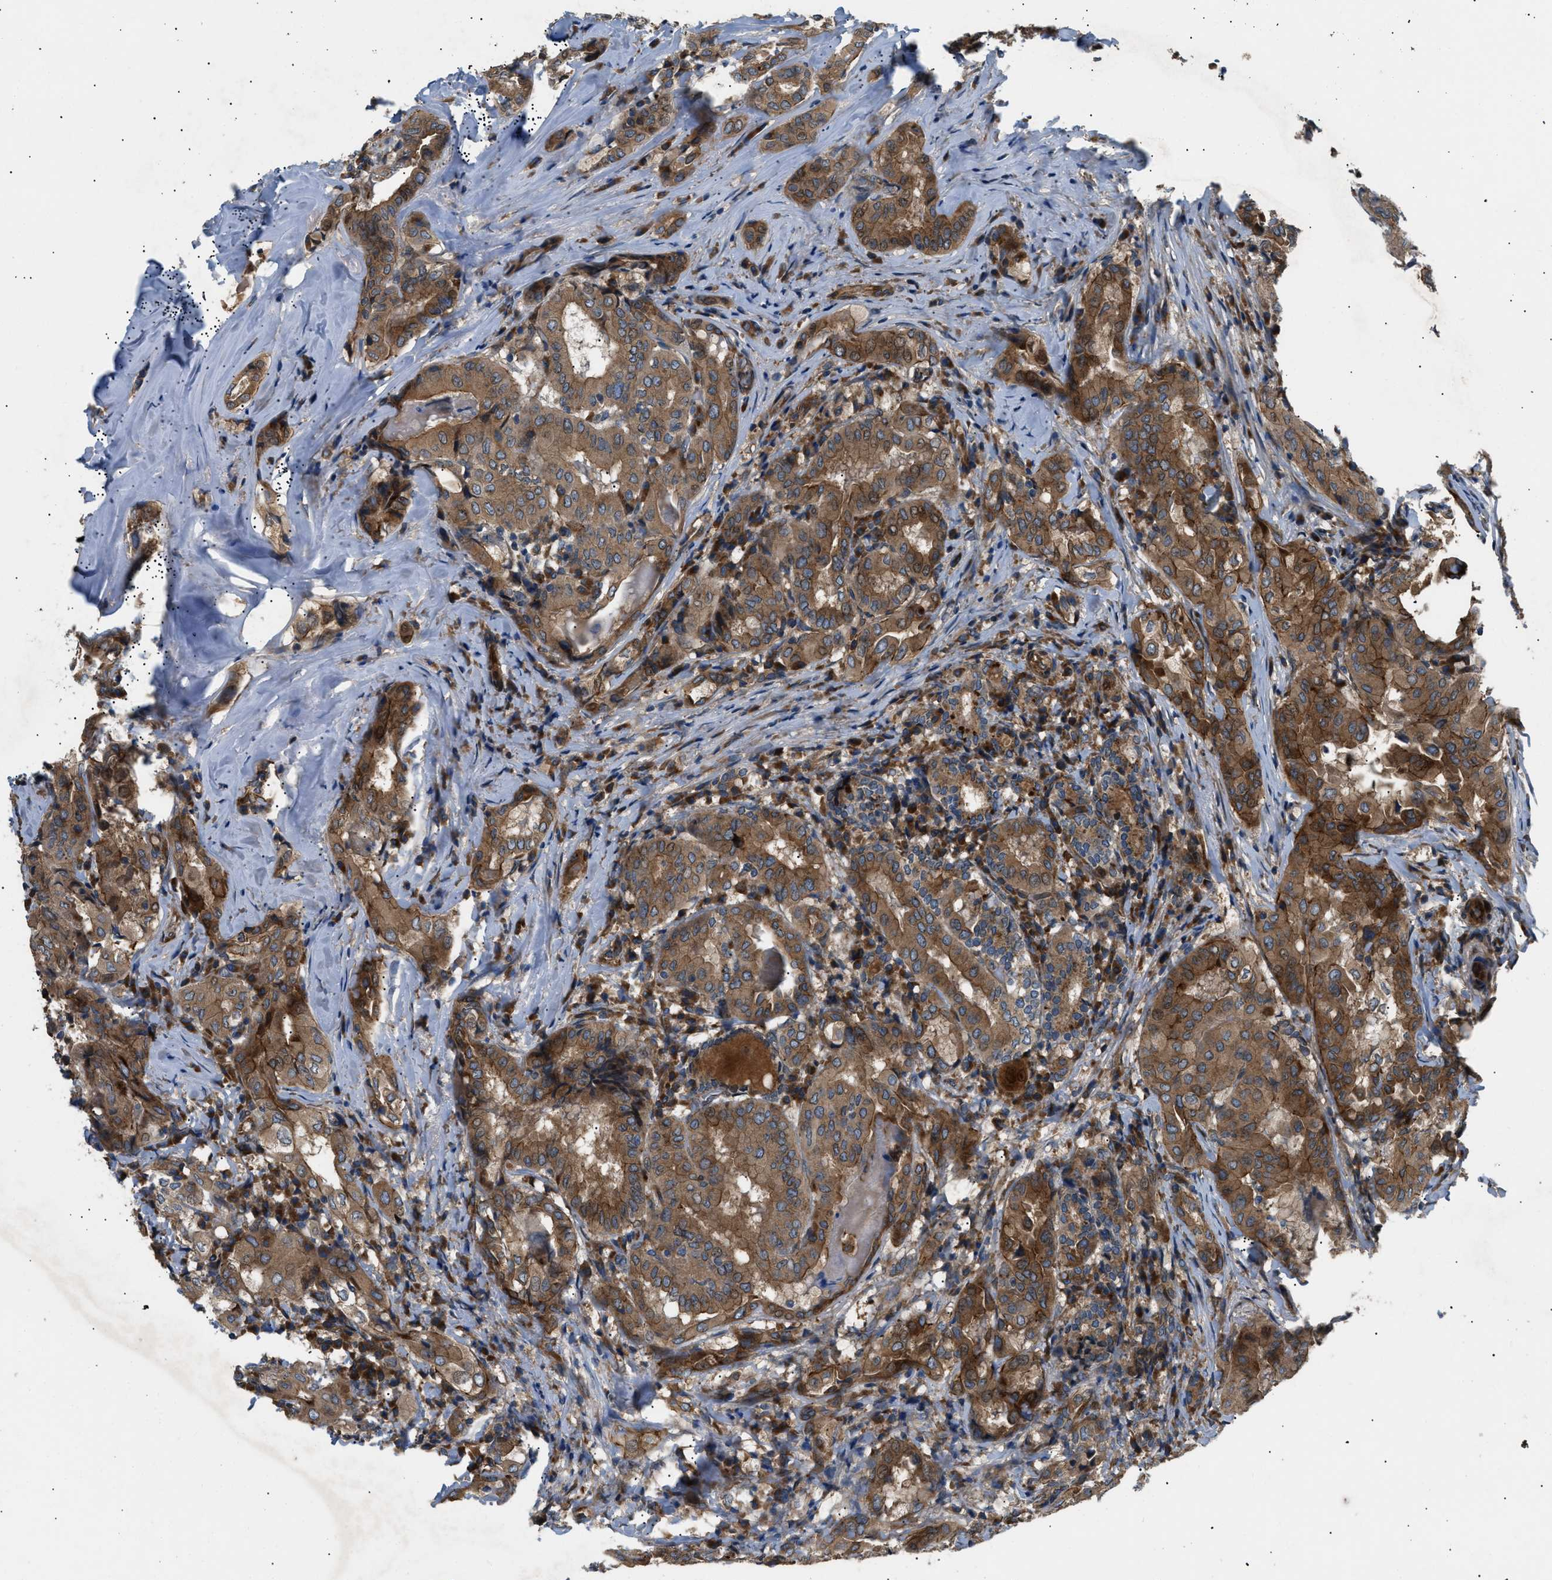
{"staining": {"intensity": "moderate", "quantity": ">75%", "location": "cytoplasmic/membranous"}, "tissue": "thyroid cancer", "cell_type": "Tumor cells", "image_type": "cancer", "snomed": [{"axis": "morphology", "description": "Papillary adenocarcinoma, NOS"}, {"axis": "topography", "description": "Thyroid gland"}], "caption": "Thyroid cancer stained for a protein (brown) exhibits moderate cytoplasmic/membranous positive staining in approximately >75% of tumor cells.", "gene": "LYSMD3", "patient": {"sex": "female", "age": 42}}